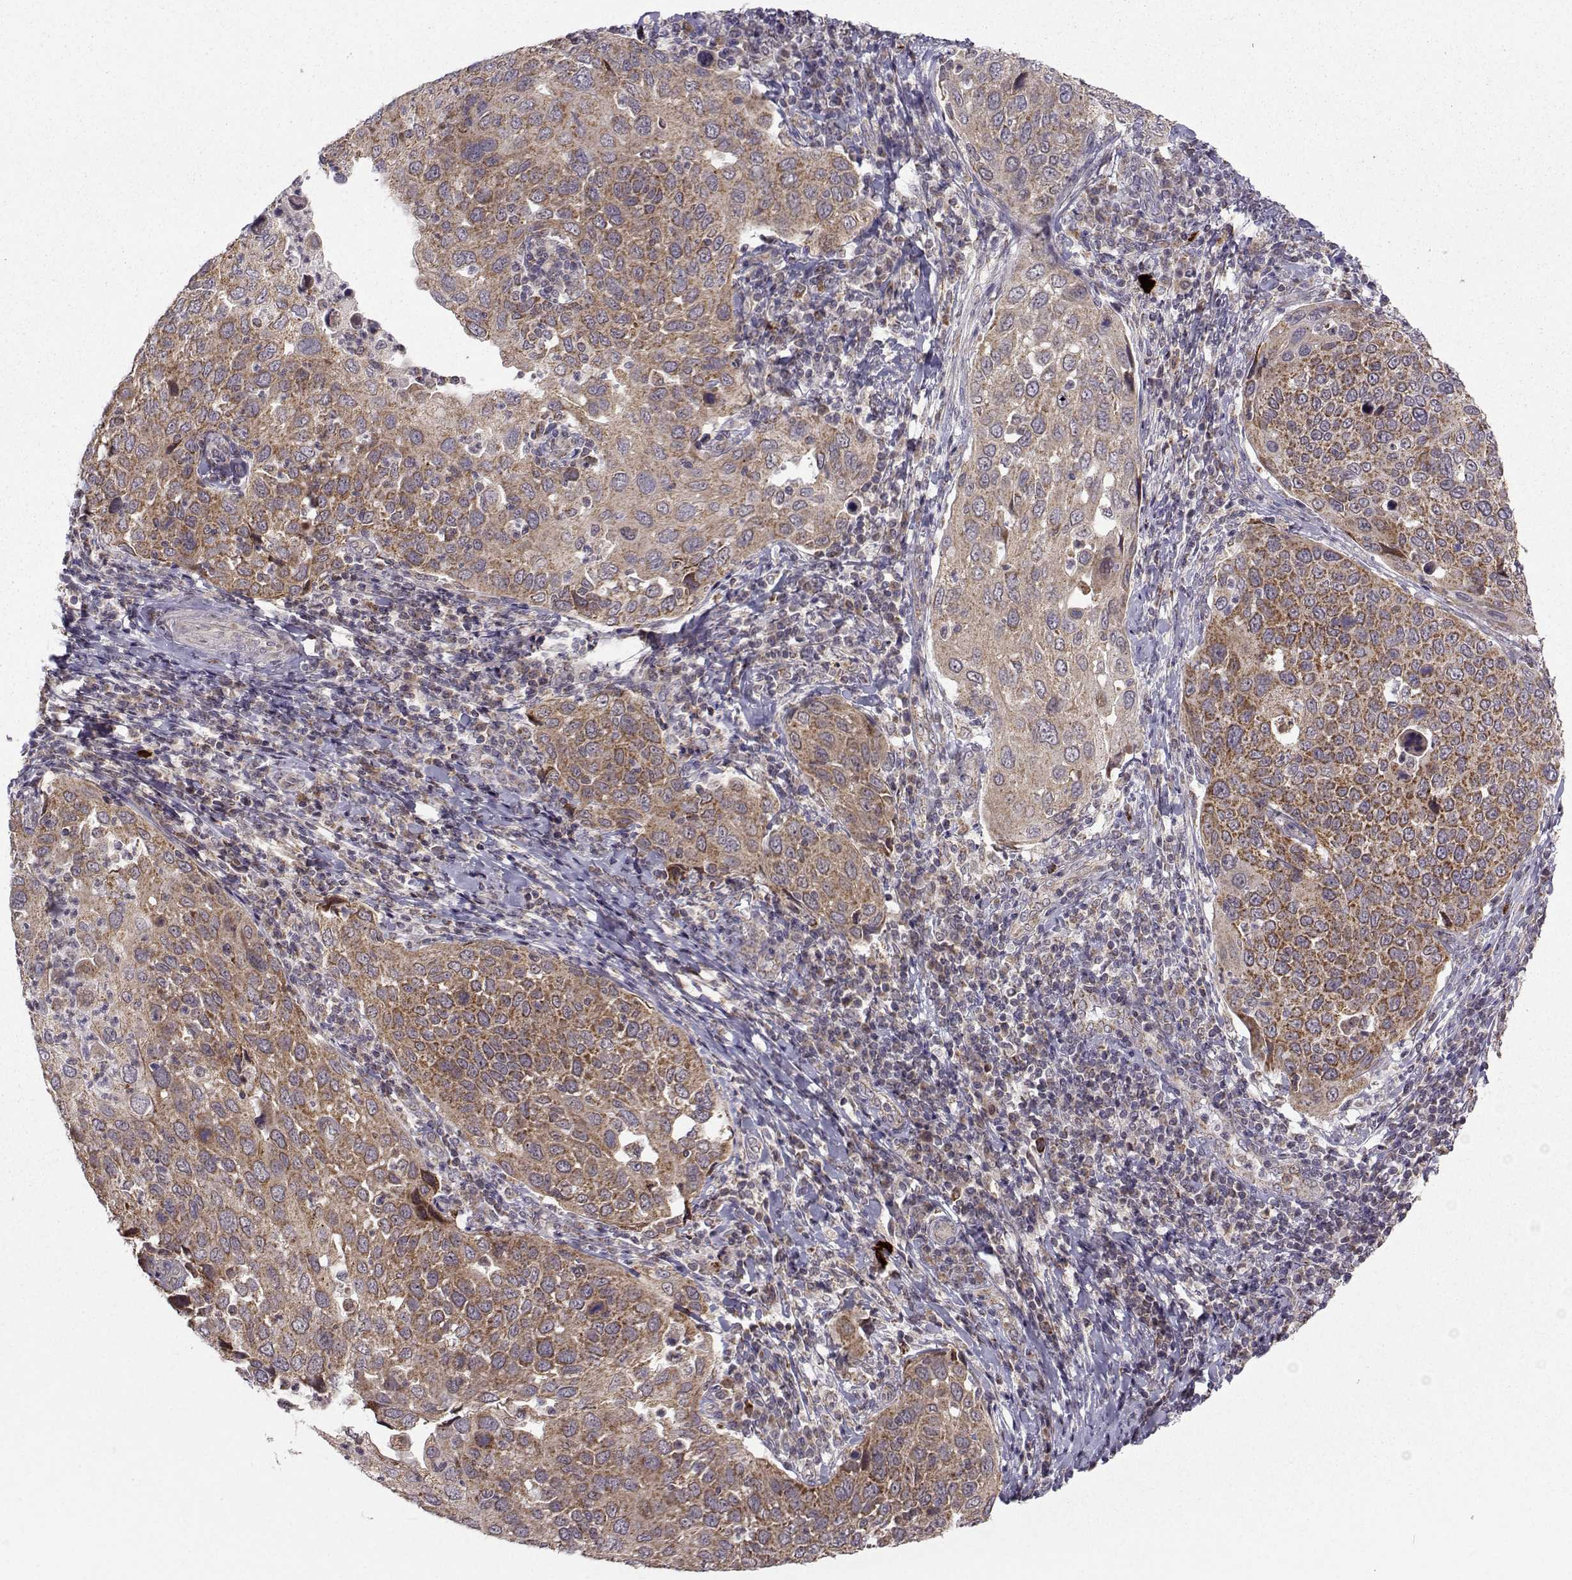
{"staining": {"intensity": "moderate", "quantity": ">75%", "location": "cytoplasmic/membranous"}, "tissue": "cervical cancer", "cell_type": "Tumor cells", "image_type": "cancer", "snomed": [{"axis": "morphology", "description": "Squamous cell carcinoma, NOS"}, {"axis": "topography", "description": "Cervix"}], "caption": "This photomicrograph reveals immunohistochemistry staining of cervical squamous cell carcinoma, with medium moderate cytoplasmic/membranous expression in about >75% of tumor cells.", "gene": "NECAB3", "patient": {"sex": "female", "age": 54}}